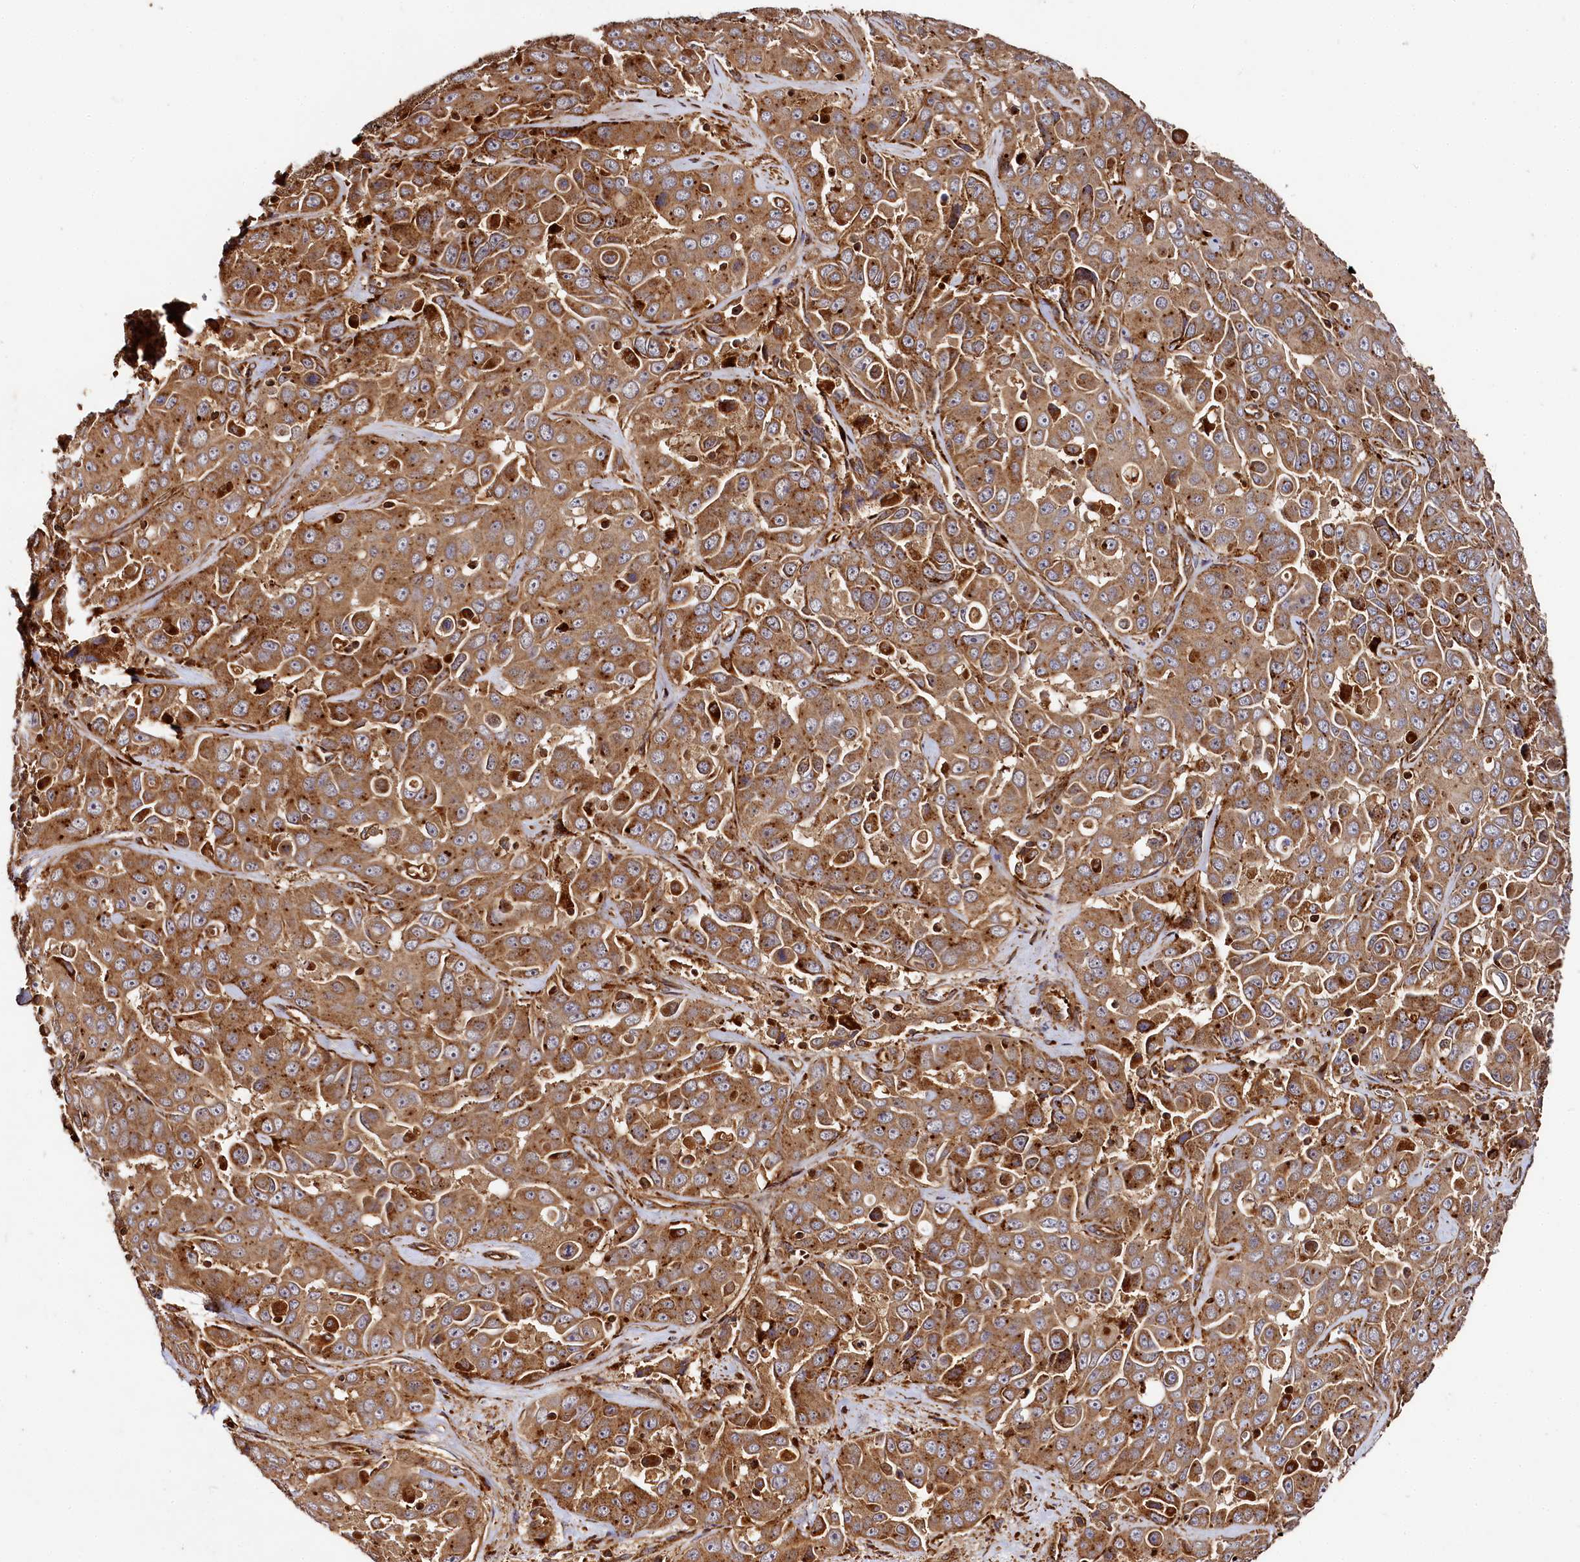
{"staining": {"intensity": "moderate", "quantity": ">75%", "location": "cytoplasmic/membranous"}, "tissue": "liver cancer", "cell_type": "Tumor cells", "image_type": "cancer", "snomed": [{"axis": "morphology", "description": "Cholangiocarcinoma"}, {"axis": "topography", "description": "Liver"}], "caption": "Immunohistochemistry (IHC) photomicrograph of liver cancer stained for a protein (brown), which exhibits medium levels of moderate cytoplasmic/membranous expression in about >75% of tumor cells.", "gene": "WDR73", "patient": {"sex": "female", "age": 52}}